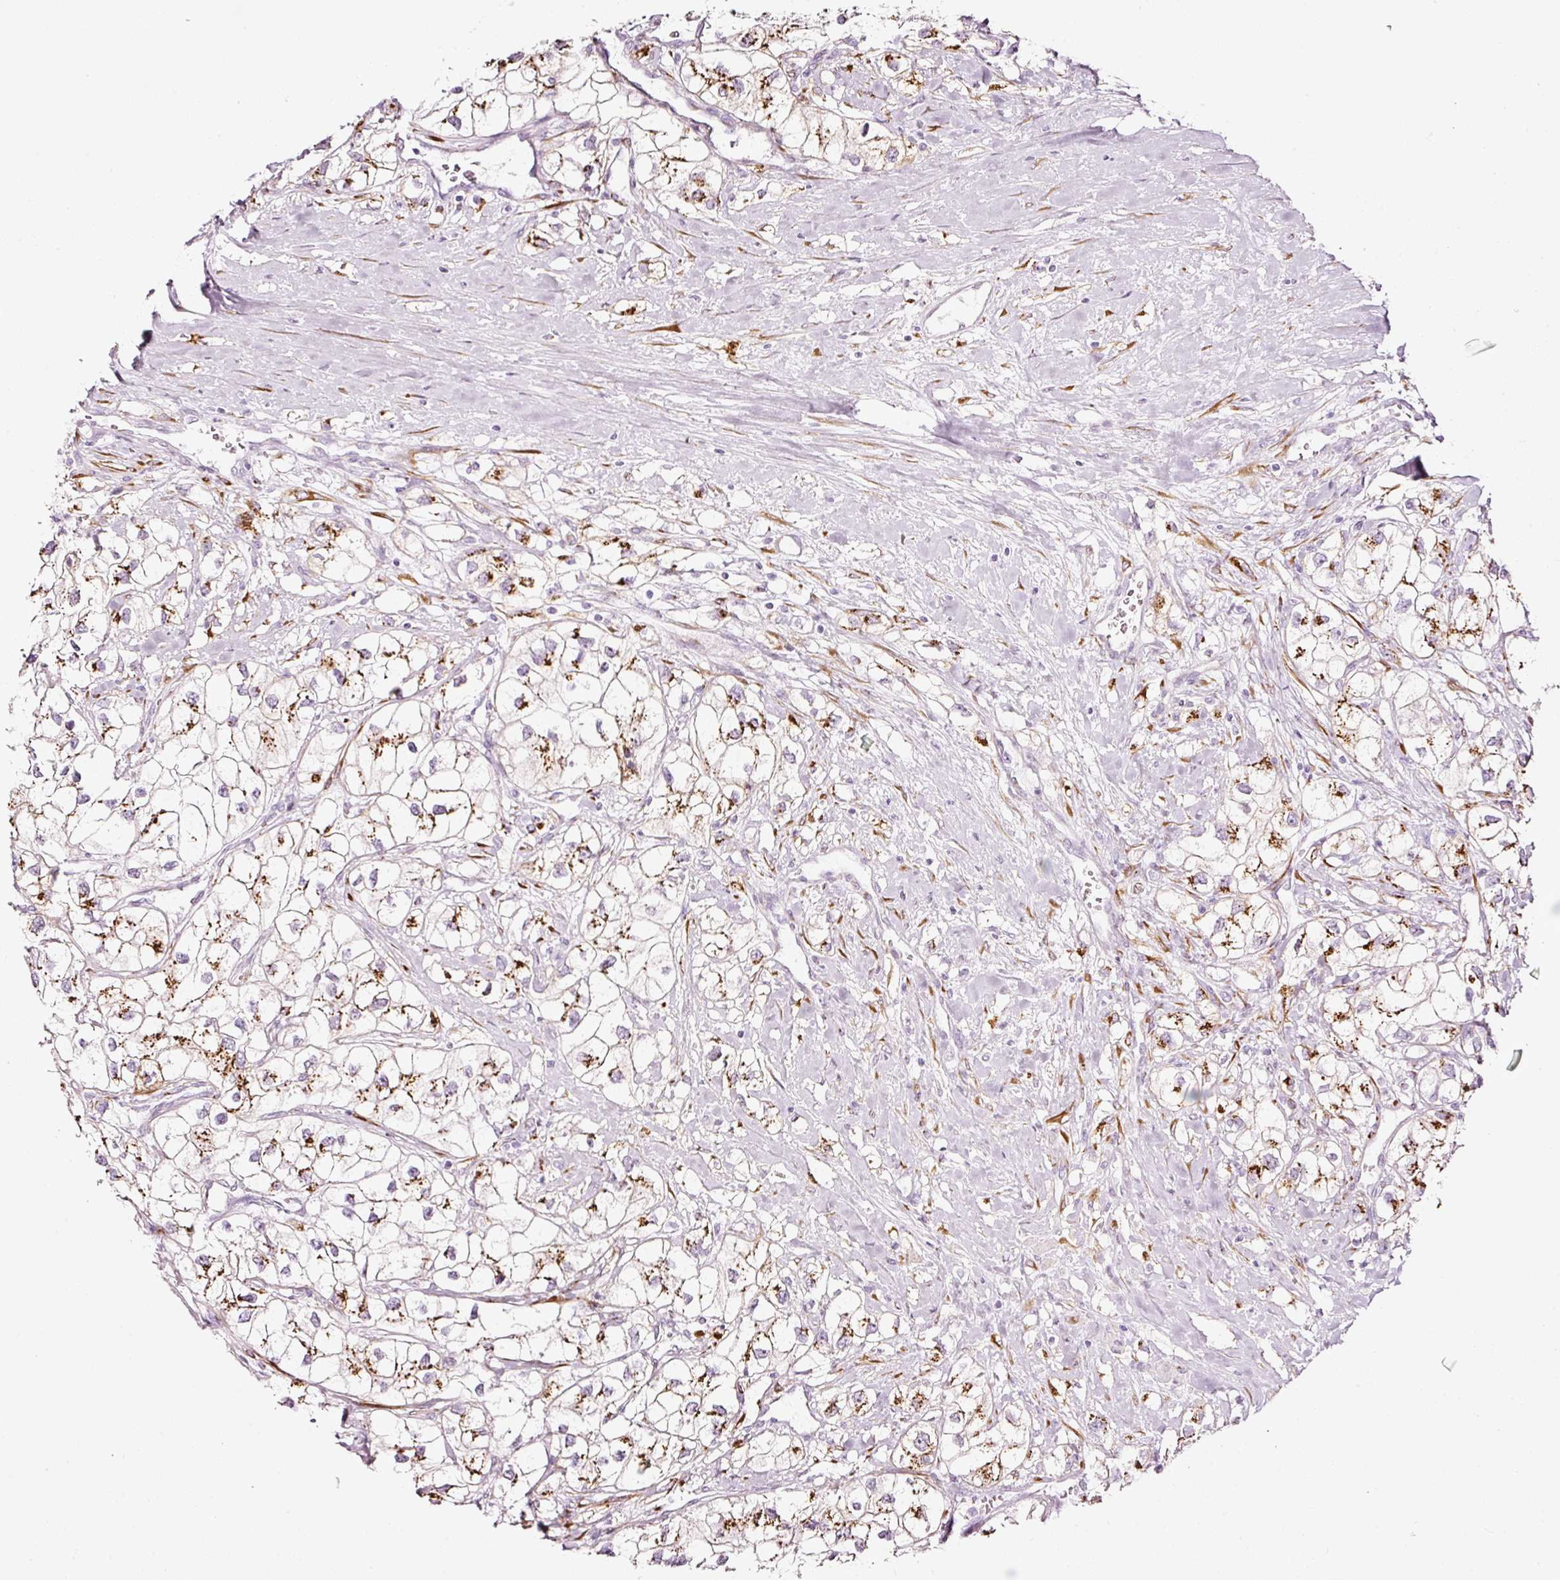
{"staining": {"intensity": "strong", "quantity": ">75%", "location": "cytoplasmic/membranous"}, "tissue": "renal cancer", "cell_type": "Tumor cells", "image_type": "cancer", "snomed": [{"axis": "morphology", "description": "Adenocarcinoma, NOS"}, {"axis": "topography", "description": "Kidney"}], "caption": "This histopathology image displays immunohistochemistry staining of human renal cancer, with high strong cytoplasmic/membranous positivity in approximately >75% of tumor cells.", "gene": "SDF4", "patient": {"sex": "male", "age": 59}}